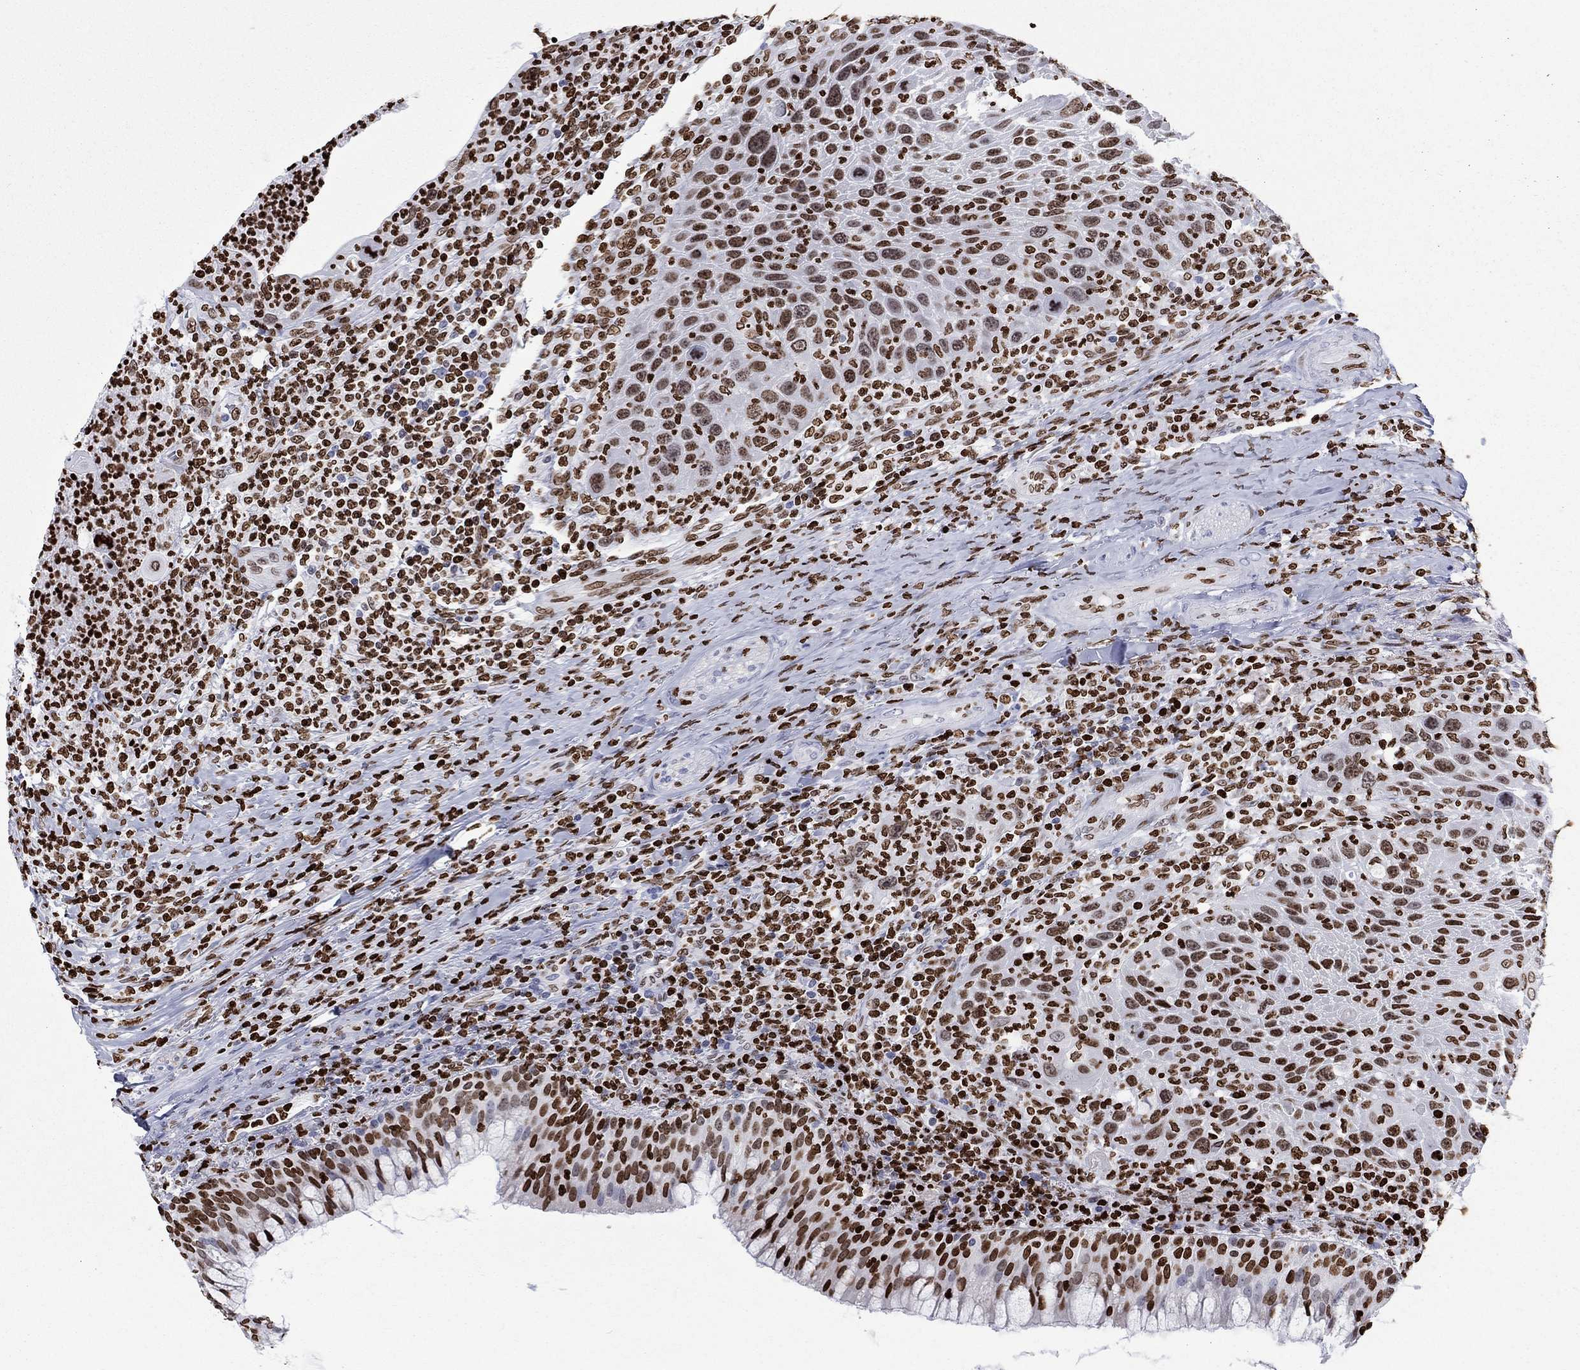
{"staining": {"intensity": "strong", "quantity": "25%-75%", "location": "nuclear"}, "tissue": "head and neck cancer", "cell_type": "Tumor cells", "image_type": "cancer", "snomed": [{"axis": "morphology", "description": "Squamous cell carcinoma, NOS"}, {"axis": "topography", "description": "Head-Neck"}], "caption": "Immunohistochemical staining of human head and neck cancer (squamous cell carcinoma) displays high levels of strong nuclear protein expression in about 25%-75% of tumor cells. (DAB (3,3'-diaminobenzidine) = brown stain, brightfield microscopy at high magnification).", "gene": "H1-5", "patient": {"sex": "male", "age": 69}}